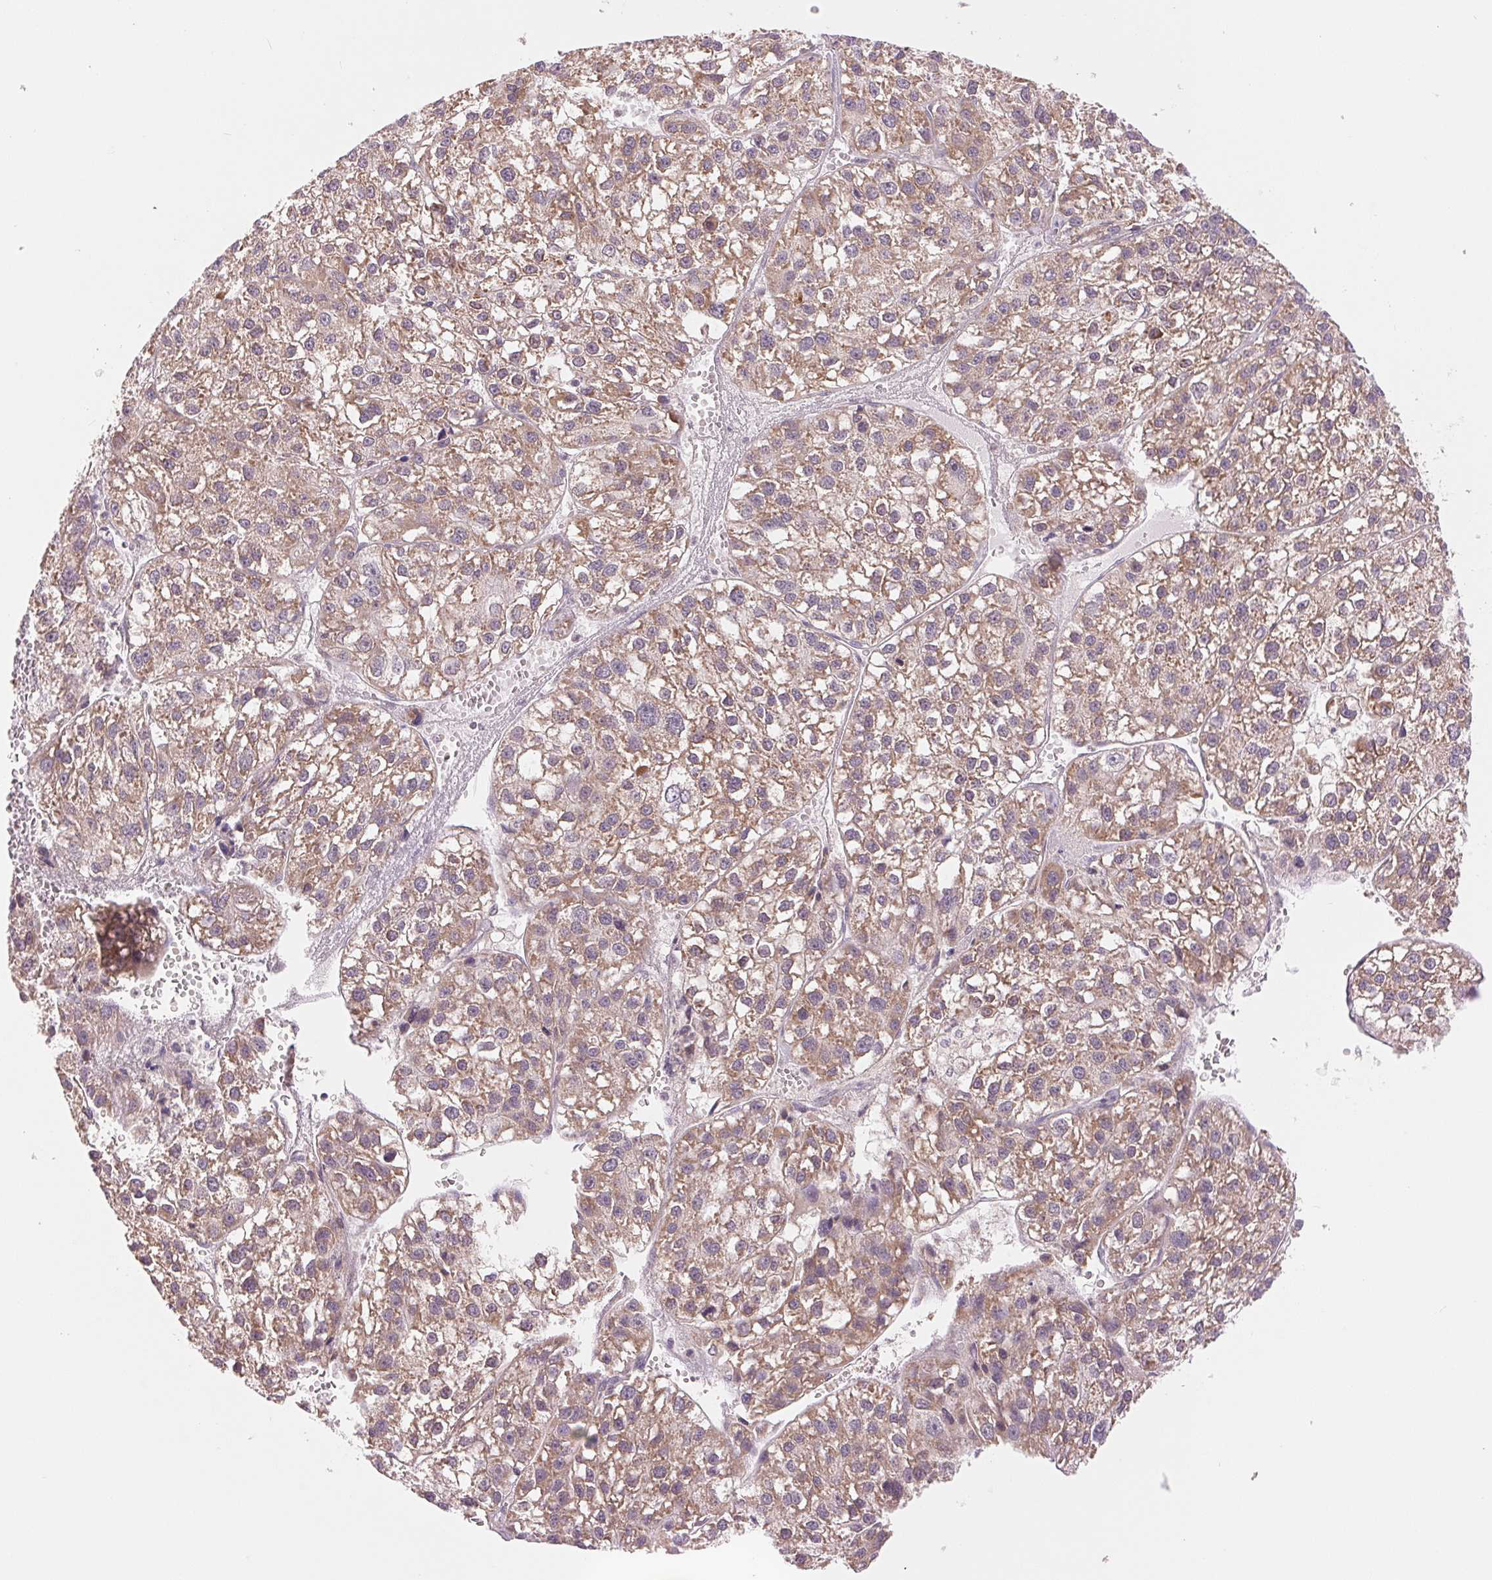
{"staining": {"intensity": "weak", "quantity": ">75%", "location": "cytoplasmic/membranous"}, "tissue": "liver cancer", "cell_type": "Tumor cells", "image_type": "cancer", "snomed": [{"axis": "morphology", "description": "Carcinoma, Hepatocellular, NOS"}, {"axis": "topography", "description": "Liver"}], "caption": "Immunohistochemical staining of human liver hepatocellular carcinoma exhibits low levels of weak cytoplasmic/membranous staining in approximately >75% of tumor cells.", "gene": "TECR", "patient": {"sex": "female", "age": 70}}